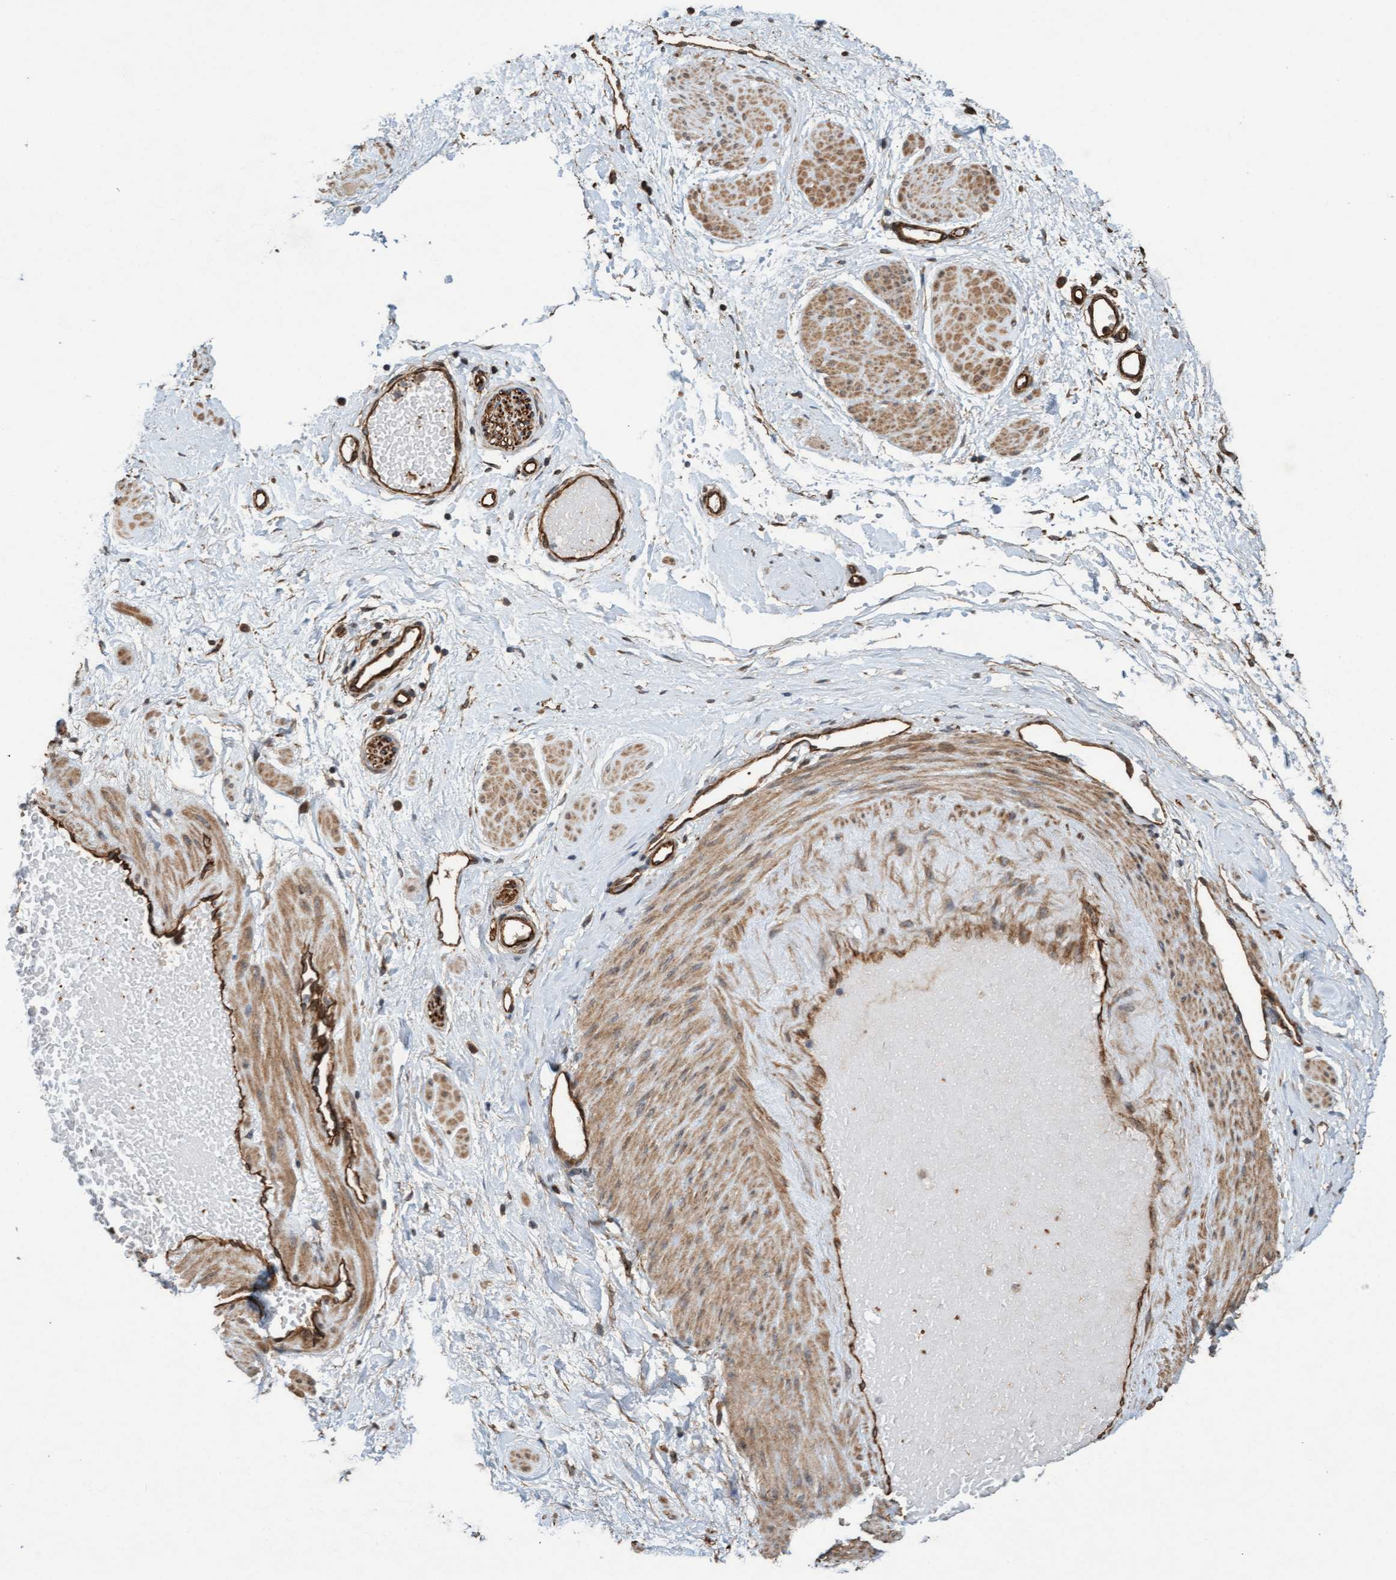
{"staining": {"intensity": "strong", "quantity": ">75%", "location": "cytoplasmic/membranous"}, "tissue": "adipose tissue", "cell_type": "Adipocytes", "image_type": "normal", "snomed": [{"axis": "morphology", "description": "Normal tissue, NOS"}, {"axis": "topography", "description": "Soft tissue"}], "caption": "IHC micrograph of normal adipose tissue: adipose tissue stained using IHC exhibits high levels of strong protein expression localized specifically in the cytoplasmic/membranous of adipocytes, appearing as a cytoplasmic/membranous brown color.", "gene": "CDC42EP4", "patient": {"sex": "male", "age": 72}}